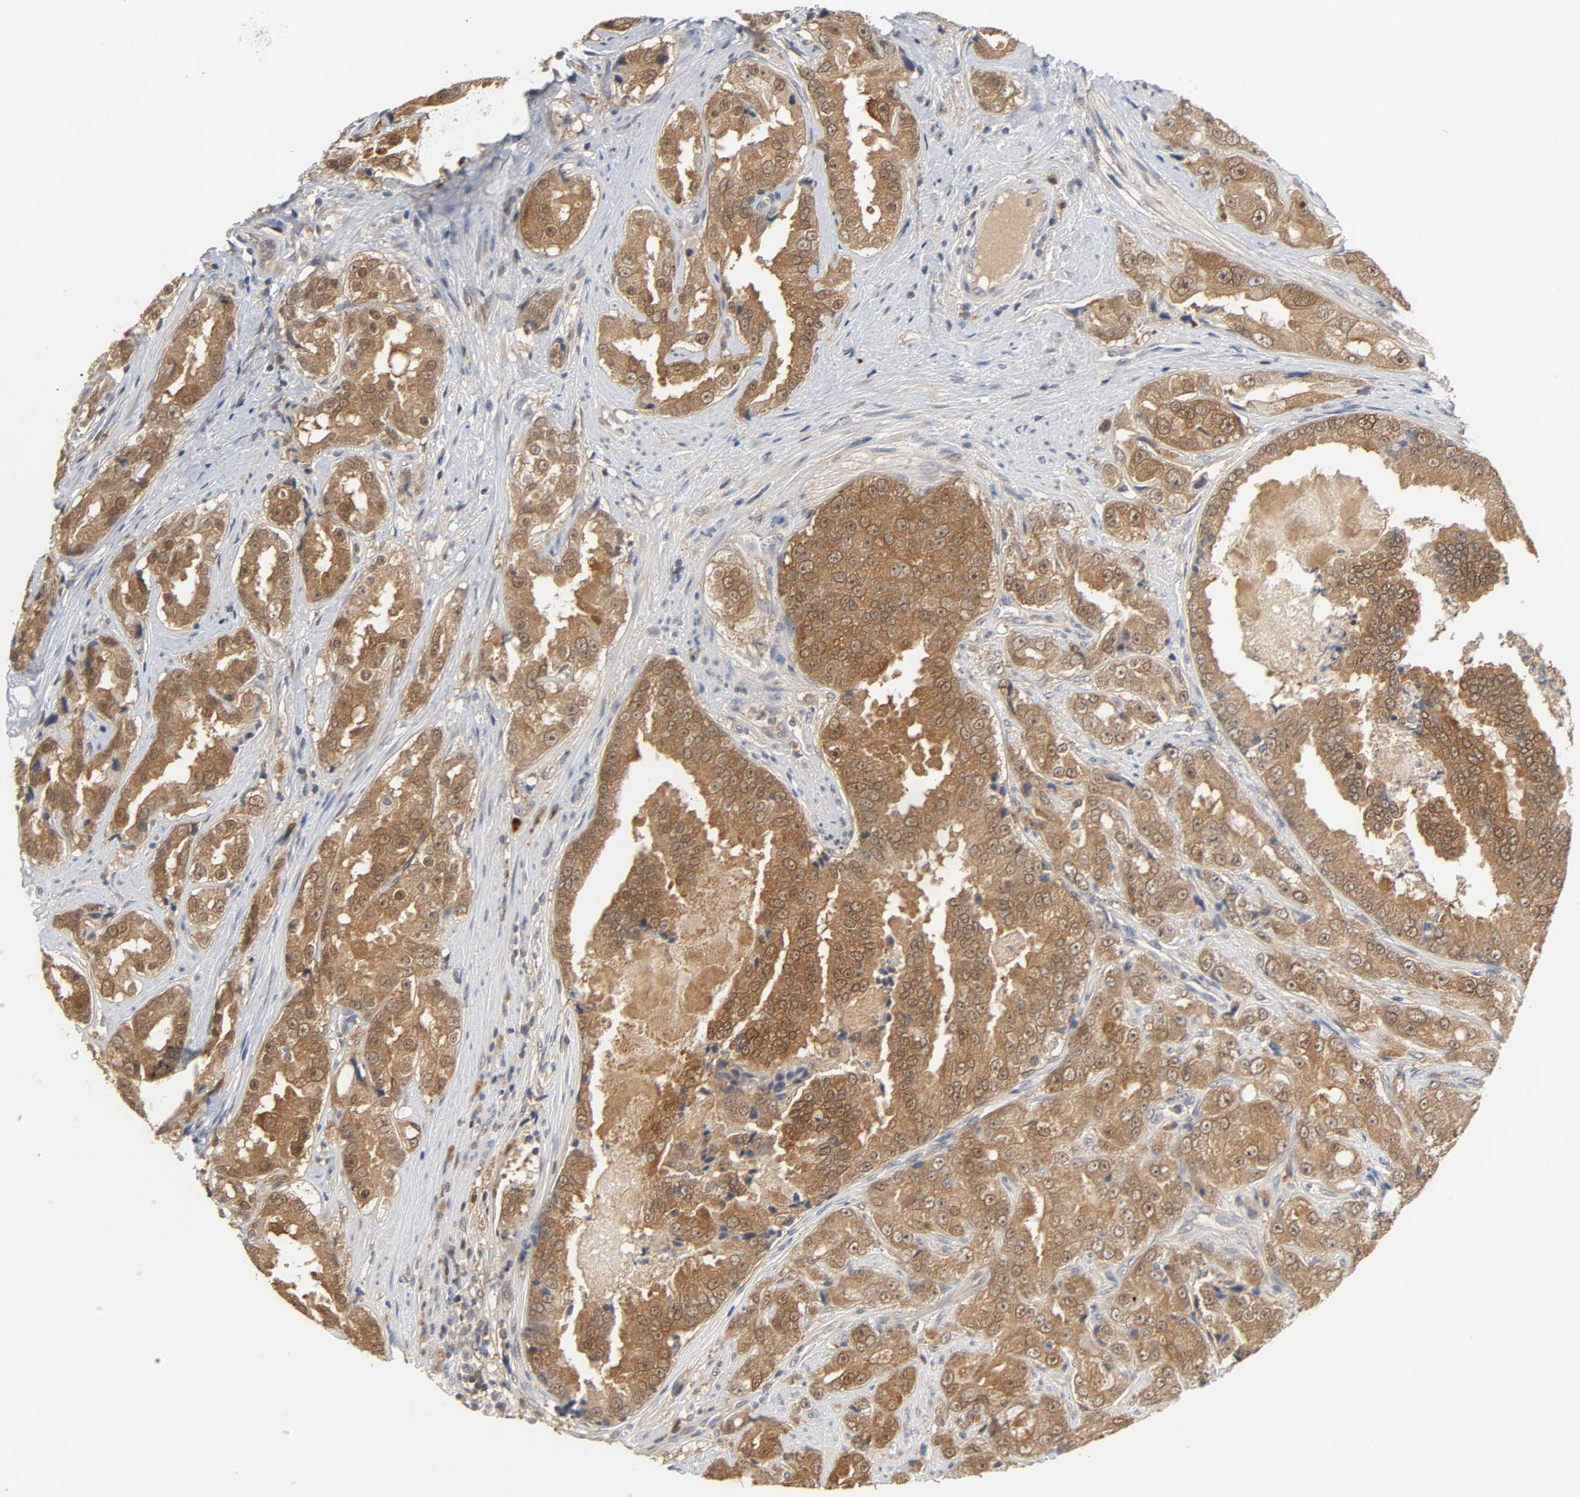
{"staining": {"intensity": "moderate", "quantity": ">75%", "location": "cytoplasmic/membranous"}, "tissue": "prostate cancer", "cell_type": "Tumor cells", "image_type": "cancer", "snomed": [{"axis": "morphology", "description": "Adenocarcinoma, High grade"}, {"axis": "topography", "description": "Prostate"}], "caption": "This is a photomicrograph of immunohistochemistry (IHC) staining of prostate high-grade adenocarcinoma, which shows moderate staining in the cytoplasmic/membranous of tumor cells.", "gene": "MIF", "patient": {"sex": "male", "age": 73}}